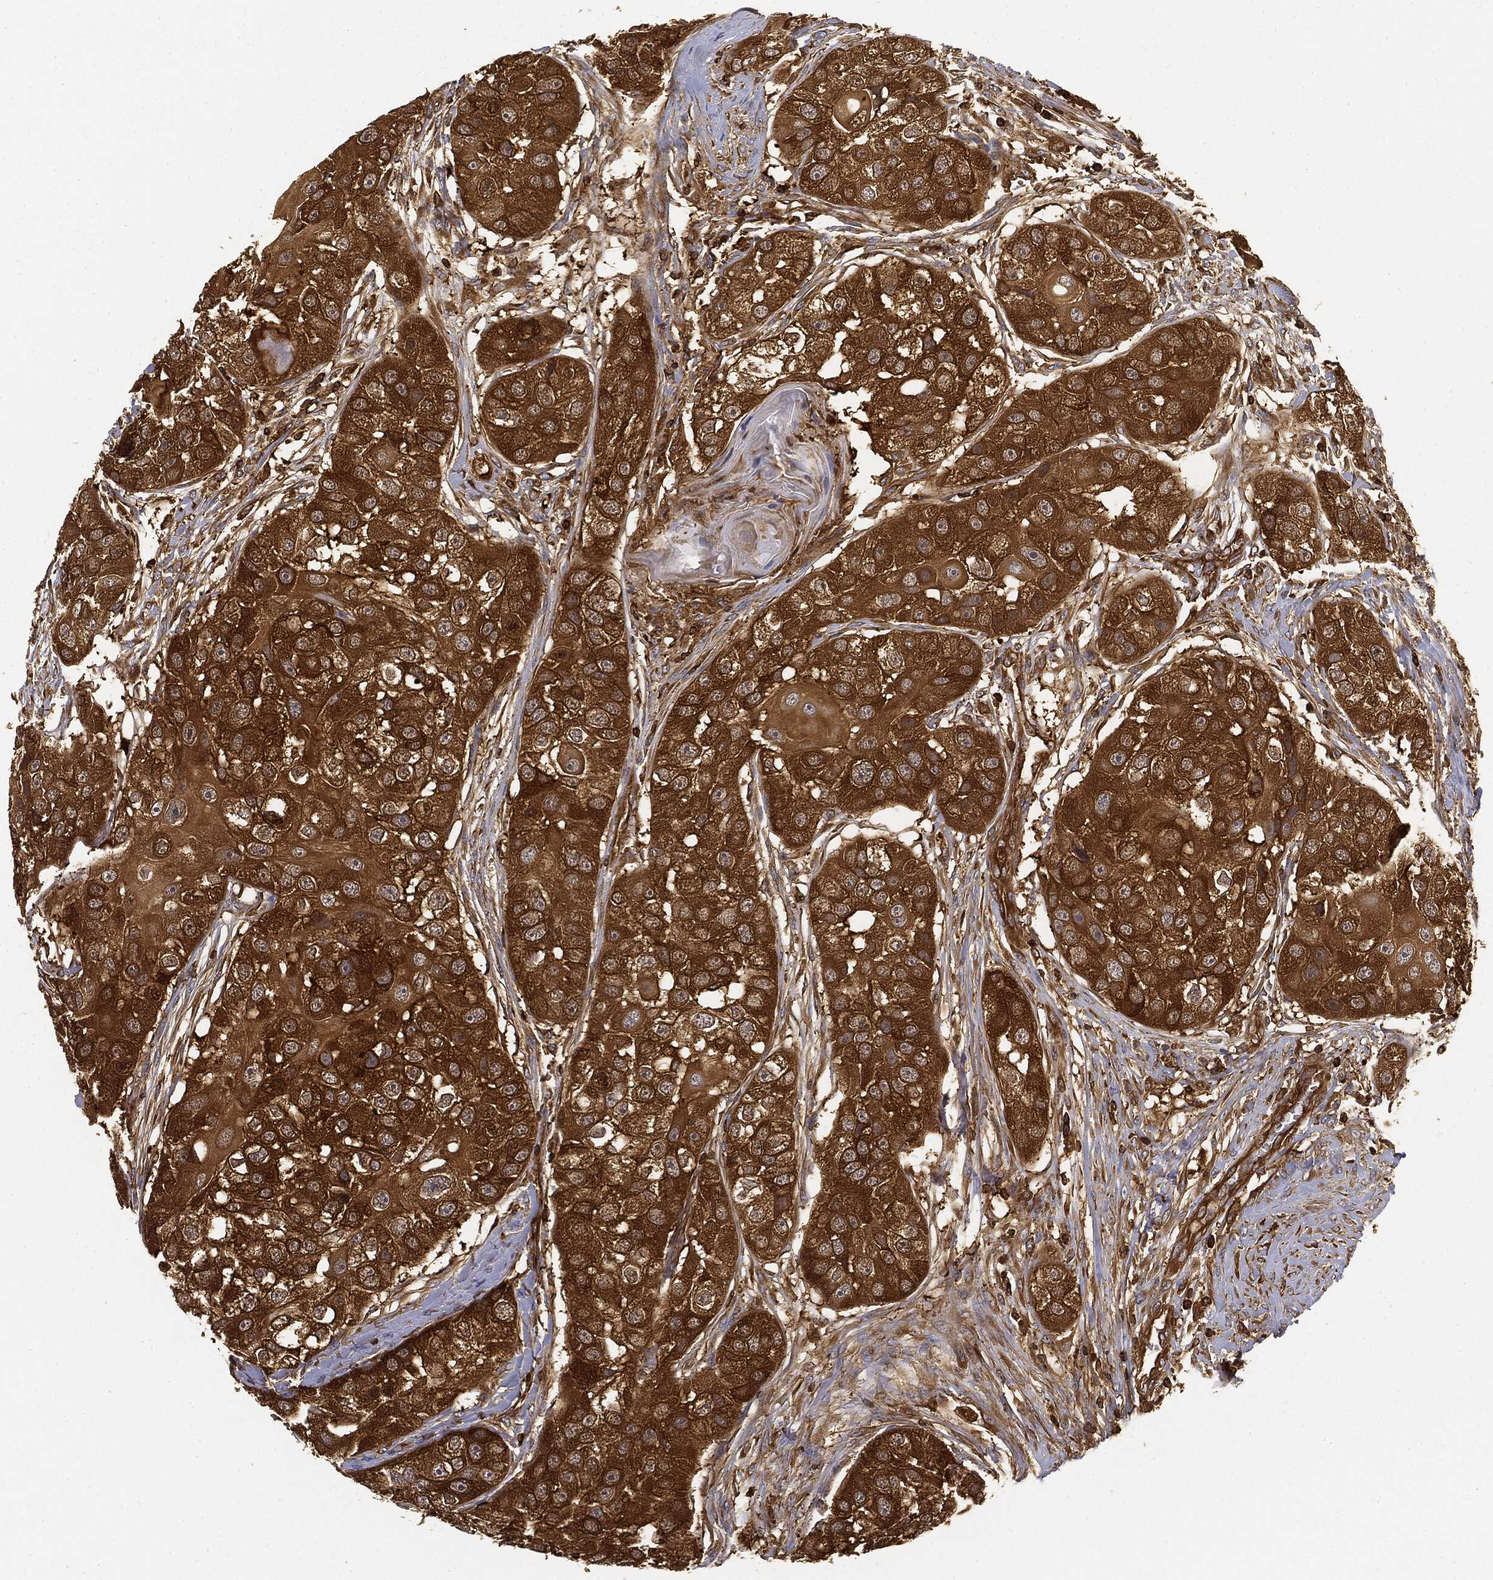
{"staining": {"intensity": "strong", "quantity": ">75%", "location": "cytoplasmic/membranous"}, "tissue": "head and neck cancer", "cell_type": "Tumor cells", "image_type": "cancer", "snomed": [{"axis": "morphology", "description": "Normal tissue, NOS"}, {"axis": "morphology", "description": "Squamous cell carcinoma, NOS"}, {"axis": "topography", "description": "Skeletal muscle"}, {"axis": "topography", "description": "Head-Neck"}], "caption": "IHC (DAB (3,3'-diaminobenzidine)) staining of human head and neck cancer reveals strong cytoplasmic/membranous protein staining in approximately >75% of tumor cells.", "gene": "WDR1", "patient": {"sex": "male", "age": 51}}